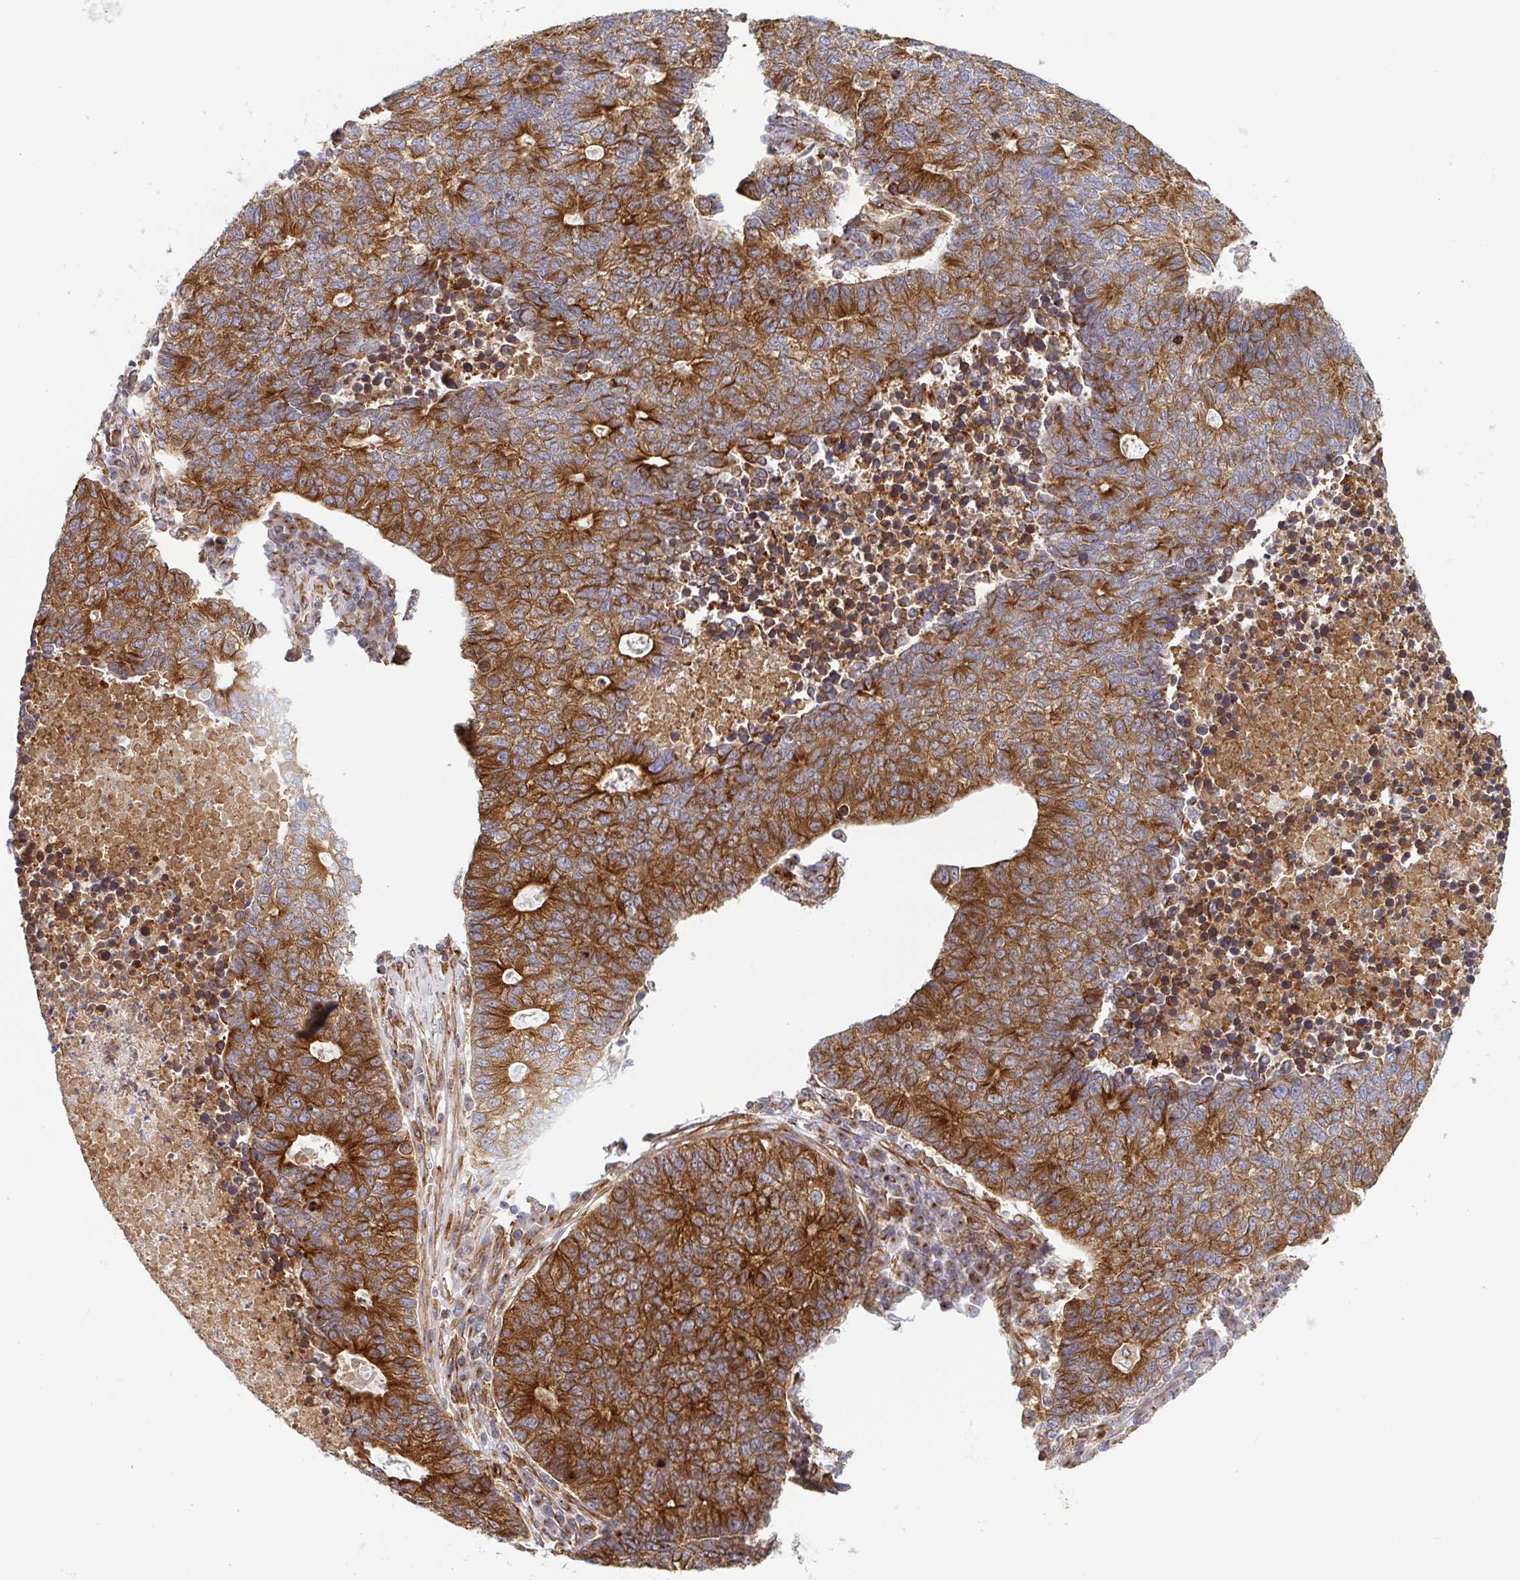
{"staining": {"intensity": "strong", "quantity": ">75%", "location": "cytoplasmic/membranous"}, "tissue": "lung cancer", "cell_type": "Tumor cells", "image_type": "cancer", "snomed": [{"axis": "morphology", "description": "Adenocarcinoma, NOS"}, {"axis": "topography", "description": "Lung"}], "caption": "Immunohistochemistry (IHC) staining of lung cancer, which shows high levels of strong cytoplasmic/membranous staining in about >75% of tumor cells indicating strong cytoplasmic/membranous protein staining. The staining was performed using DAB (3,3'-diaminobenzidine) (brown) for protein detection and nuclei were counterstained in hematoxylin (blue).", "gene": "KIF5B", "patient": {"sex": "male", "age": 57}}